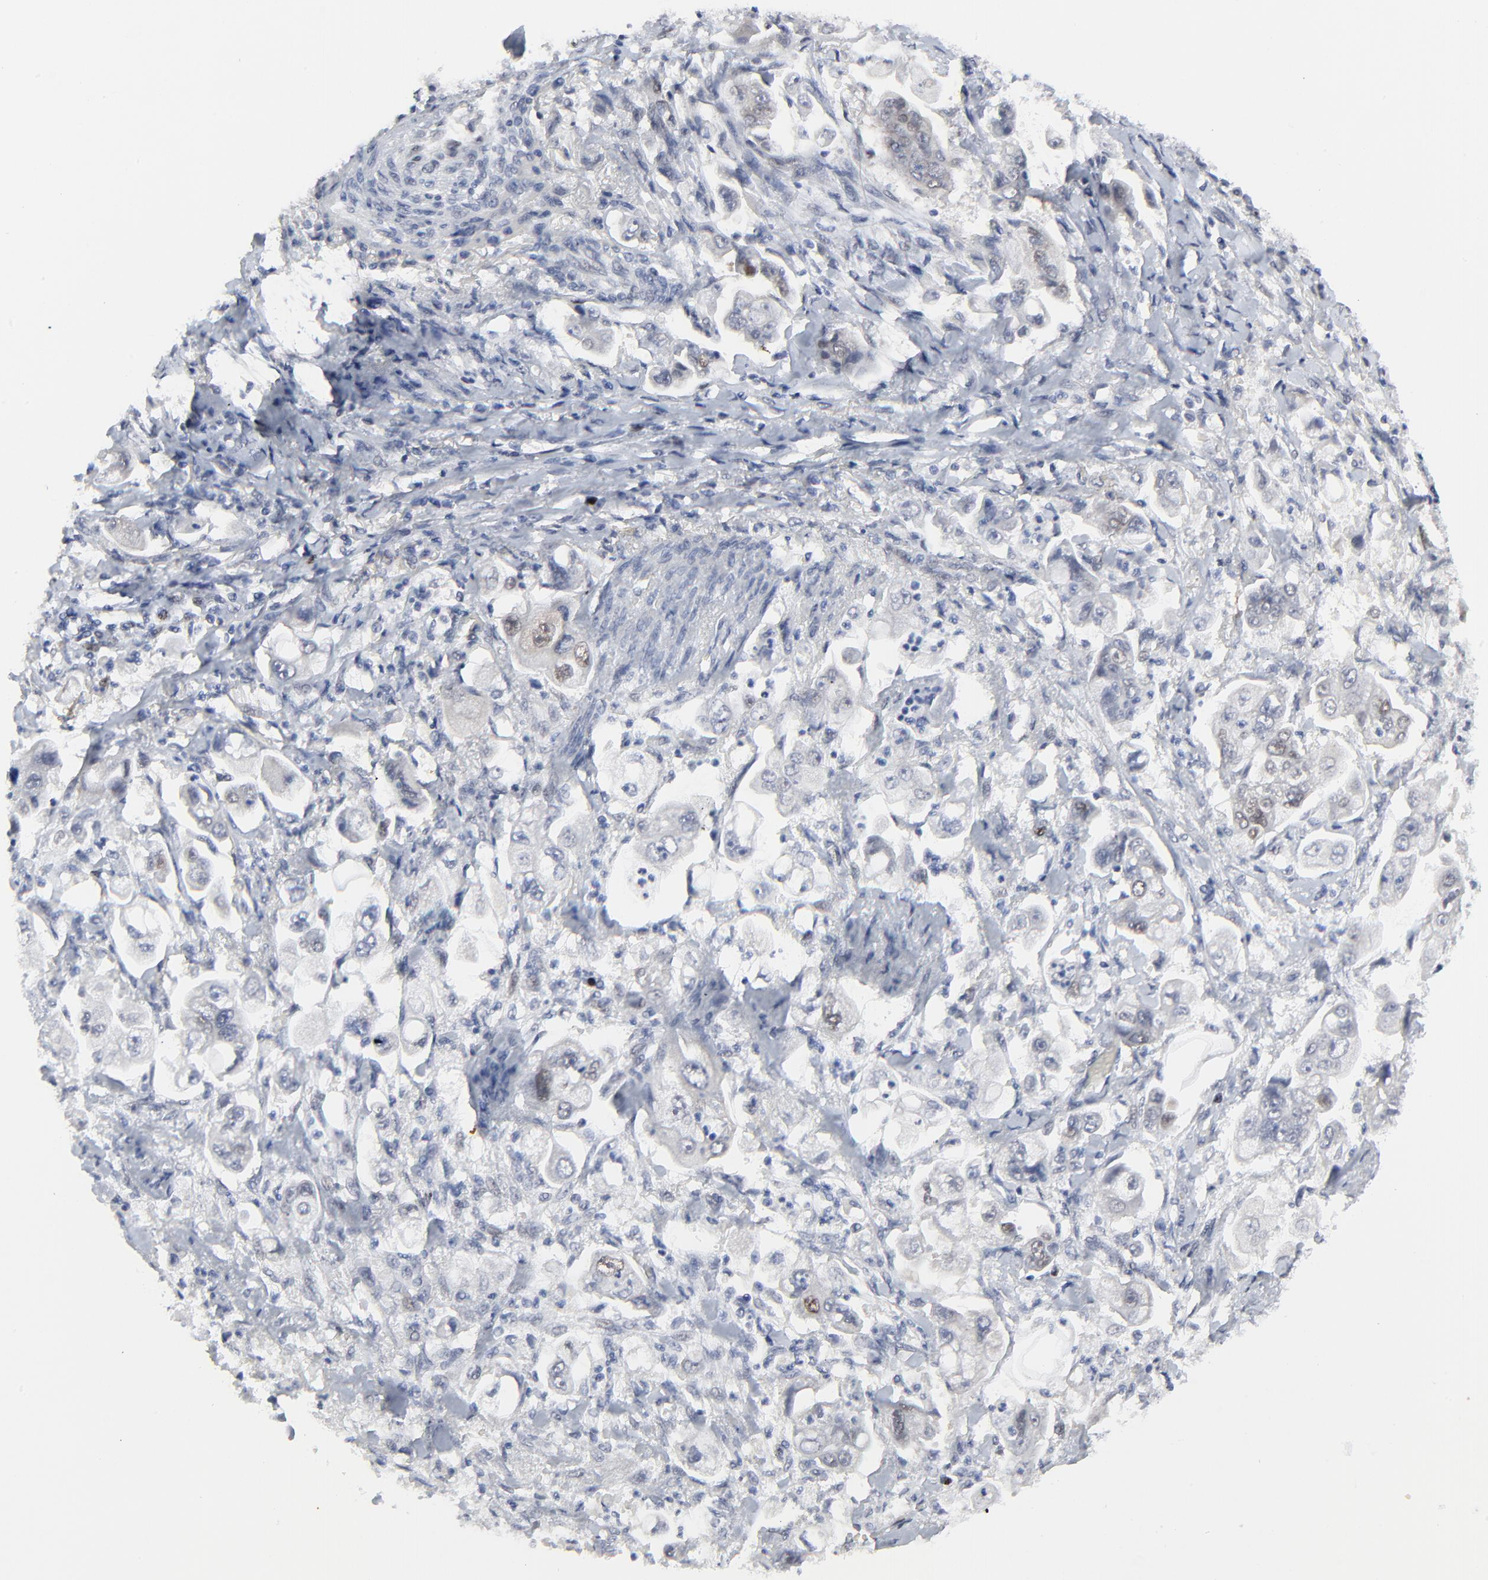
{"staining": {"intensity": "weak", "quantity": "<25%", "location": "nuclear"}, "tissue": "stomach cancer", "cell_type": "Tumor cells", "image_type": "cancer", "snomed": [{"axis": "morphology", "description": "Adenocarcinoma, NOS"}, {"axis": "topography", "description": "Stomach"}], "caption": "This image is of stomach adenocarcinoma stained with IHC to label a protein in brown with the nuclei are counter-stained blue. There is no positivity in tumor cells.", "gene": "ZNF589", "patient": {"sex": "male", "age": 62}}